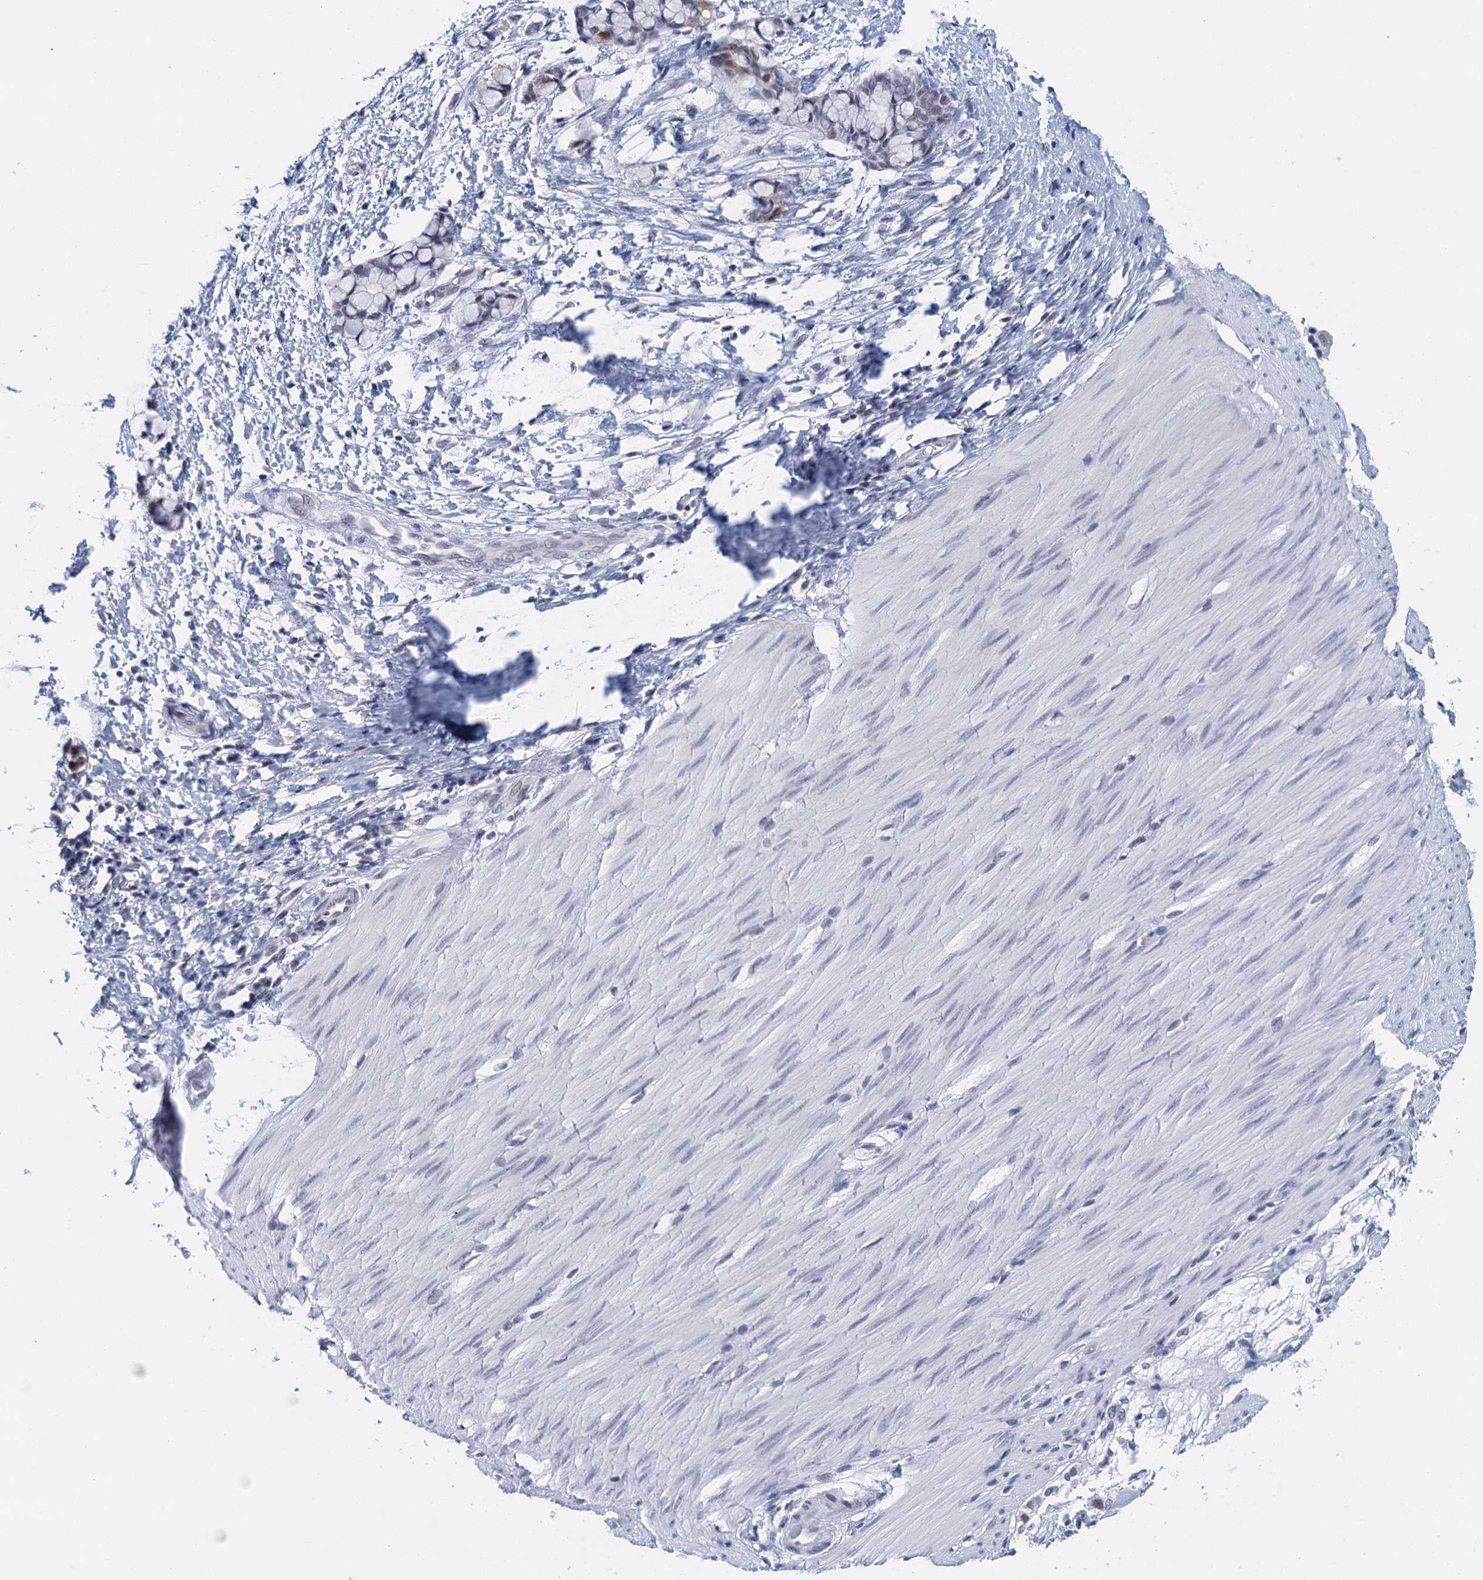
{"staining": {"intensity": "negative", "quantity": "none", "location": "none"}, "tissue": "smooth muscle", "cell_type": "Smooth muscle cells", "image_type": "normal", "snomed": [{"axis": "morphology", "description": "Normal tissue, NOS"}, {"axis": "morphology", "description": "Adenocarcinoma, NOS"}, {"axis": "topography", "description": "Colon"}, {"axis": "topography", "description": "Peripheral nerve tissue"}], "caption": "Smooth muscle cells are negative for brown protein staining in unremarkable smooth muscle. (Stains: DAB IHC with hematoxylin counter stain, Microscopy: brightfield microscopy at high magnification).", "gene": "EPS8L1", "patient": {"sex": "male", "age": 14}}